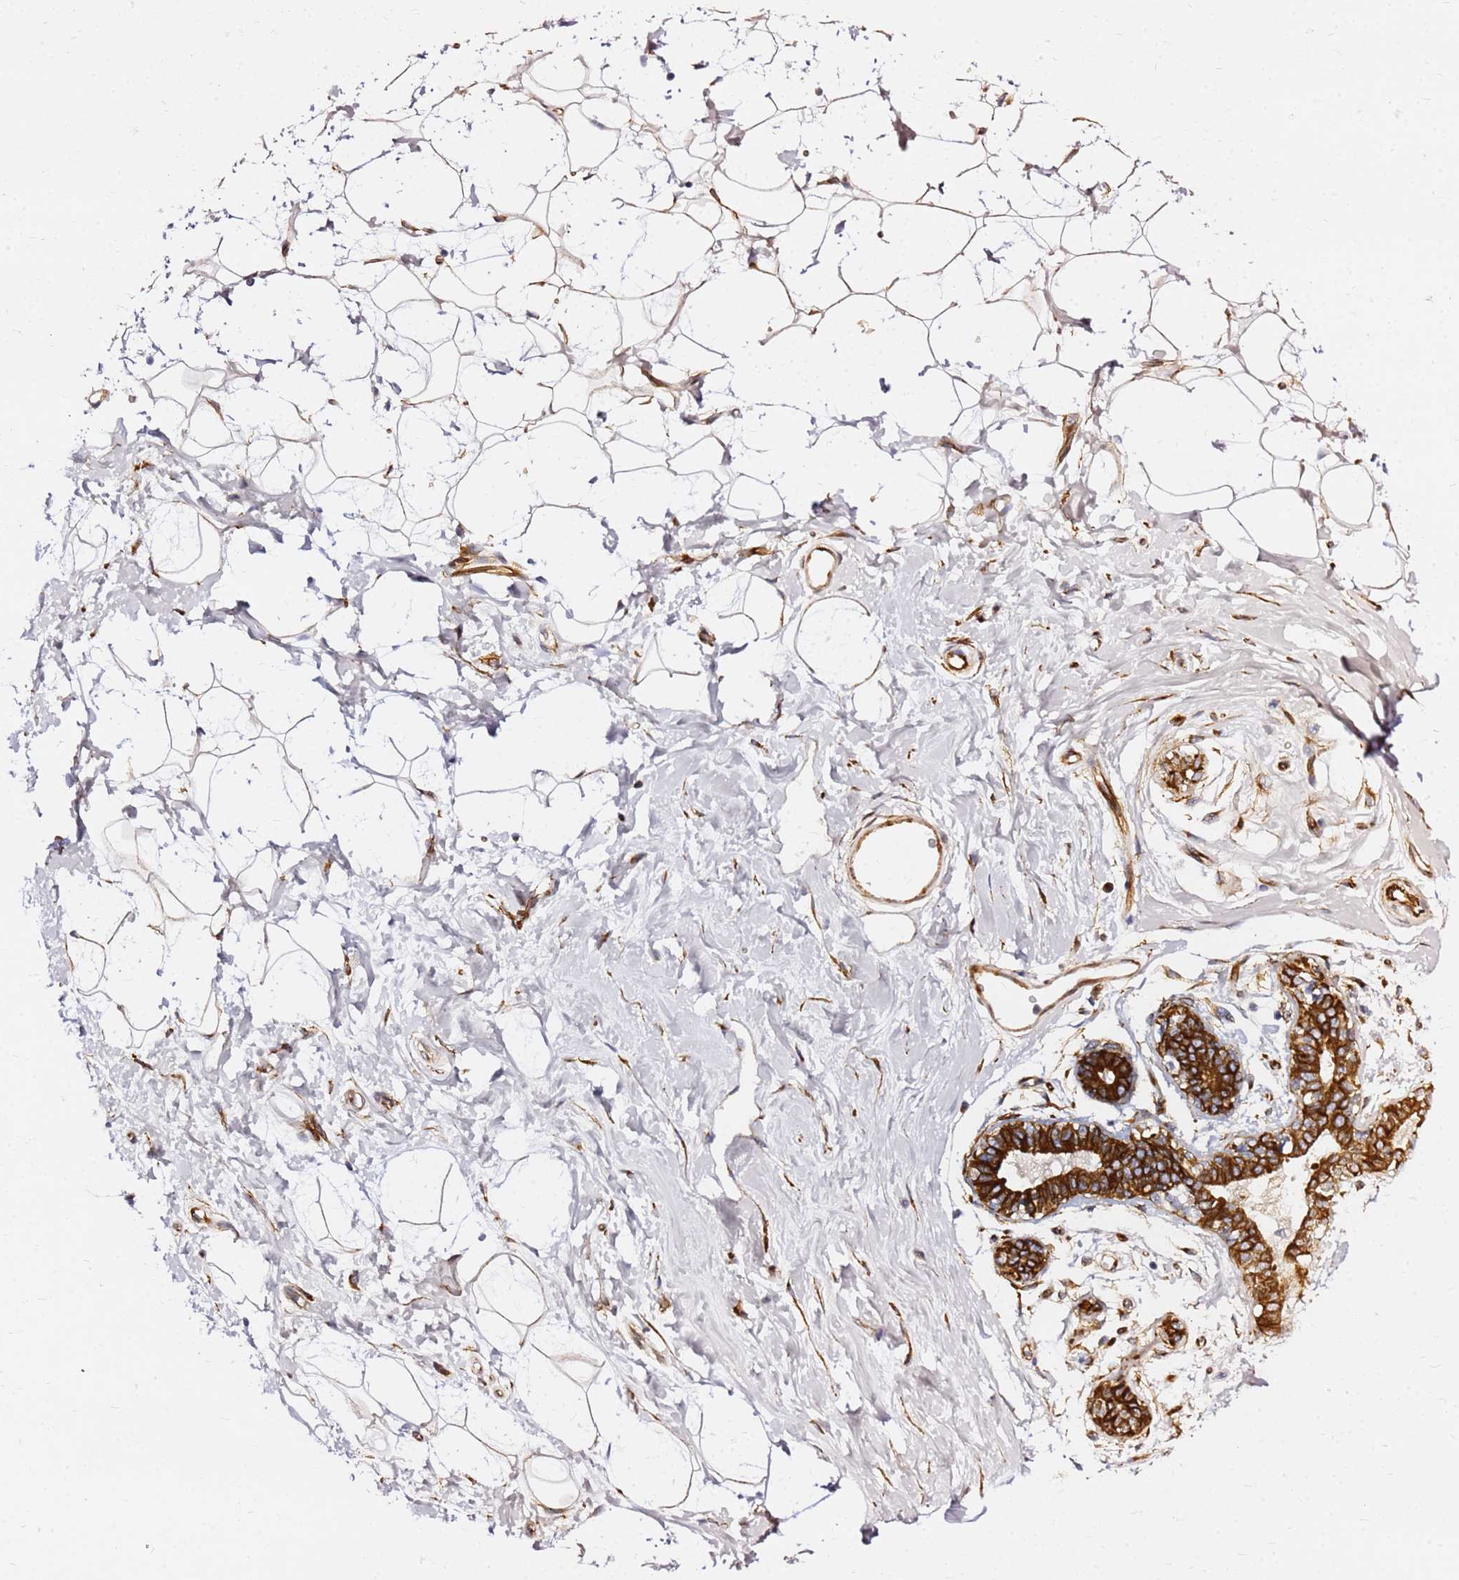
{"staining": {"intensity": "strong", "quantity": ">75%", "location": "cytoplasmic/membranous,nuclear"}, "tissue": "adipose tissue", "cell_type": "Adipocytes", "image_type": "normal", "snomed": [{"axis": "morphology", "description": "Normal tissue, NOS"}, {"axis": "topography", "description": "Breast"}], "caption": "Immunohistochemistry image of benign adipose tissue: human adipose tissue stained using immunohistochemistry (IHC) reveals high levels of strong protein expression localized specifically in the cytoplasmic/membranous,nuclear of adipocytes, appearing as a cytoplasmic/membranous,nuclear brown color.", "gene": "TUBA8", "patient": {"sex": "female", "age": 26}}